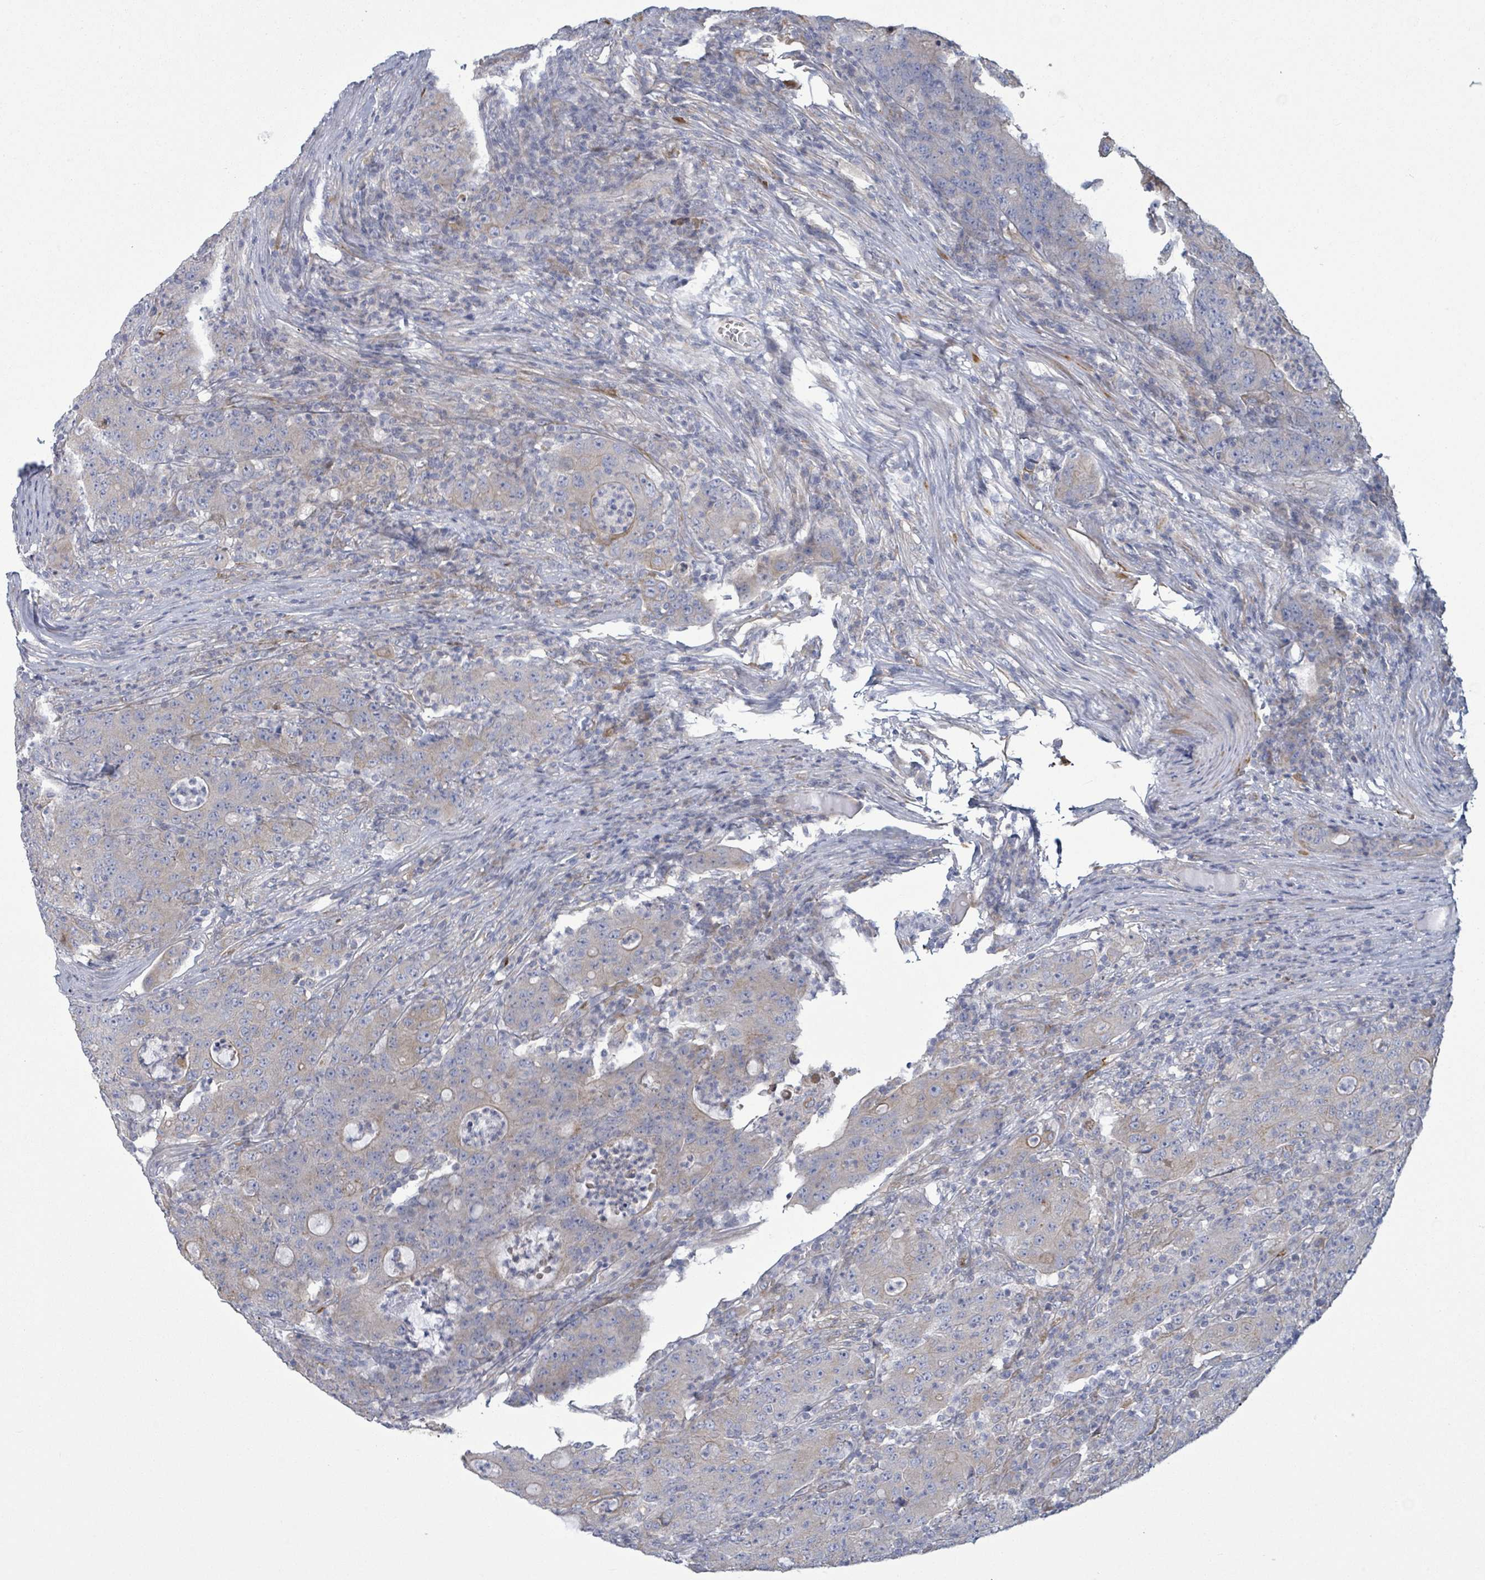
{"staining": {"intensity": "negative", "quantity": "none", "location": "none"}, "tissue": "colorectal cancer", "cell_type": "Tumor cells", "image_type": "cancer", "snomed": [{"axis": "morphology", "description": "Adenocarcinoma, NOS"}, {"axis": "topography", "description": "Colon"}], "caption": "Tumor cells are negative for brown protein staining in colorectal adenocarcinoma. (DAB IHC visualized using brightfield microscopy, high magnification).", "gene": "COL13A1", "patient": {"sex": "male", "age": 83}}